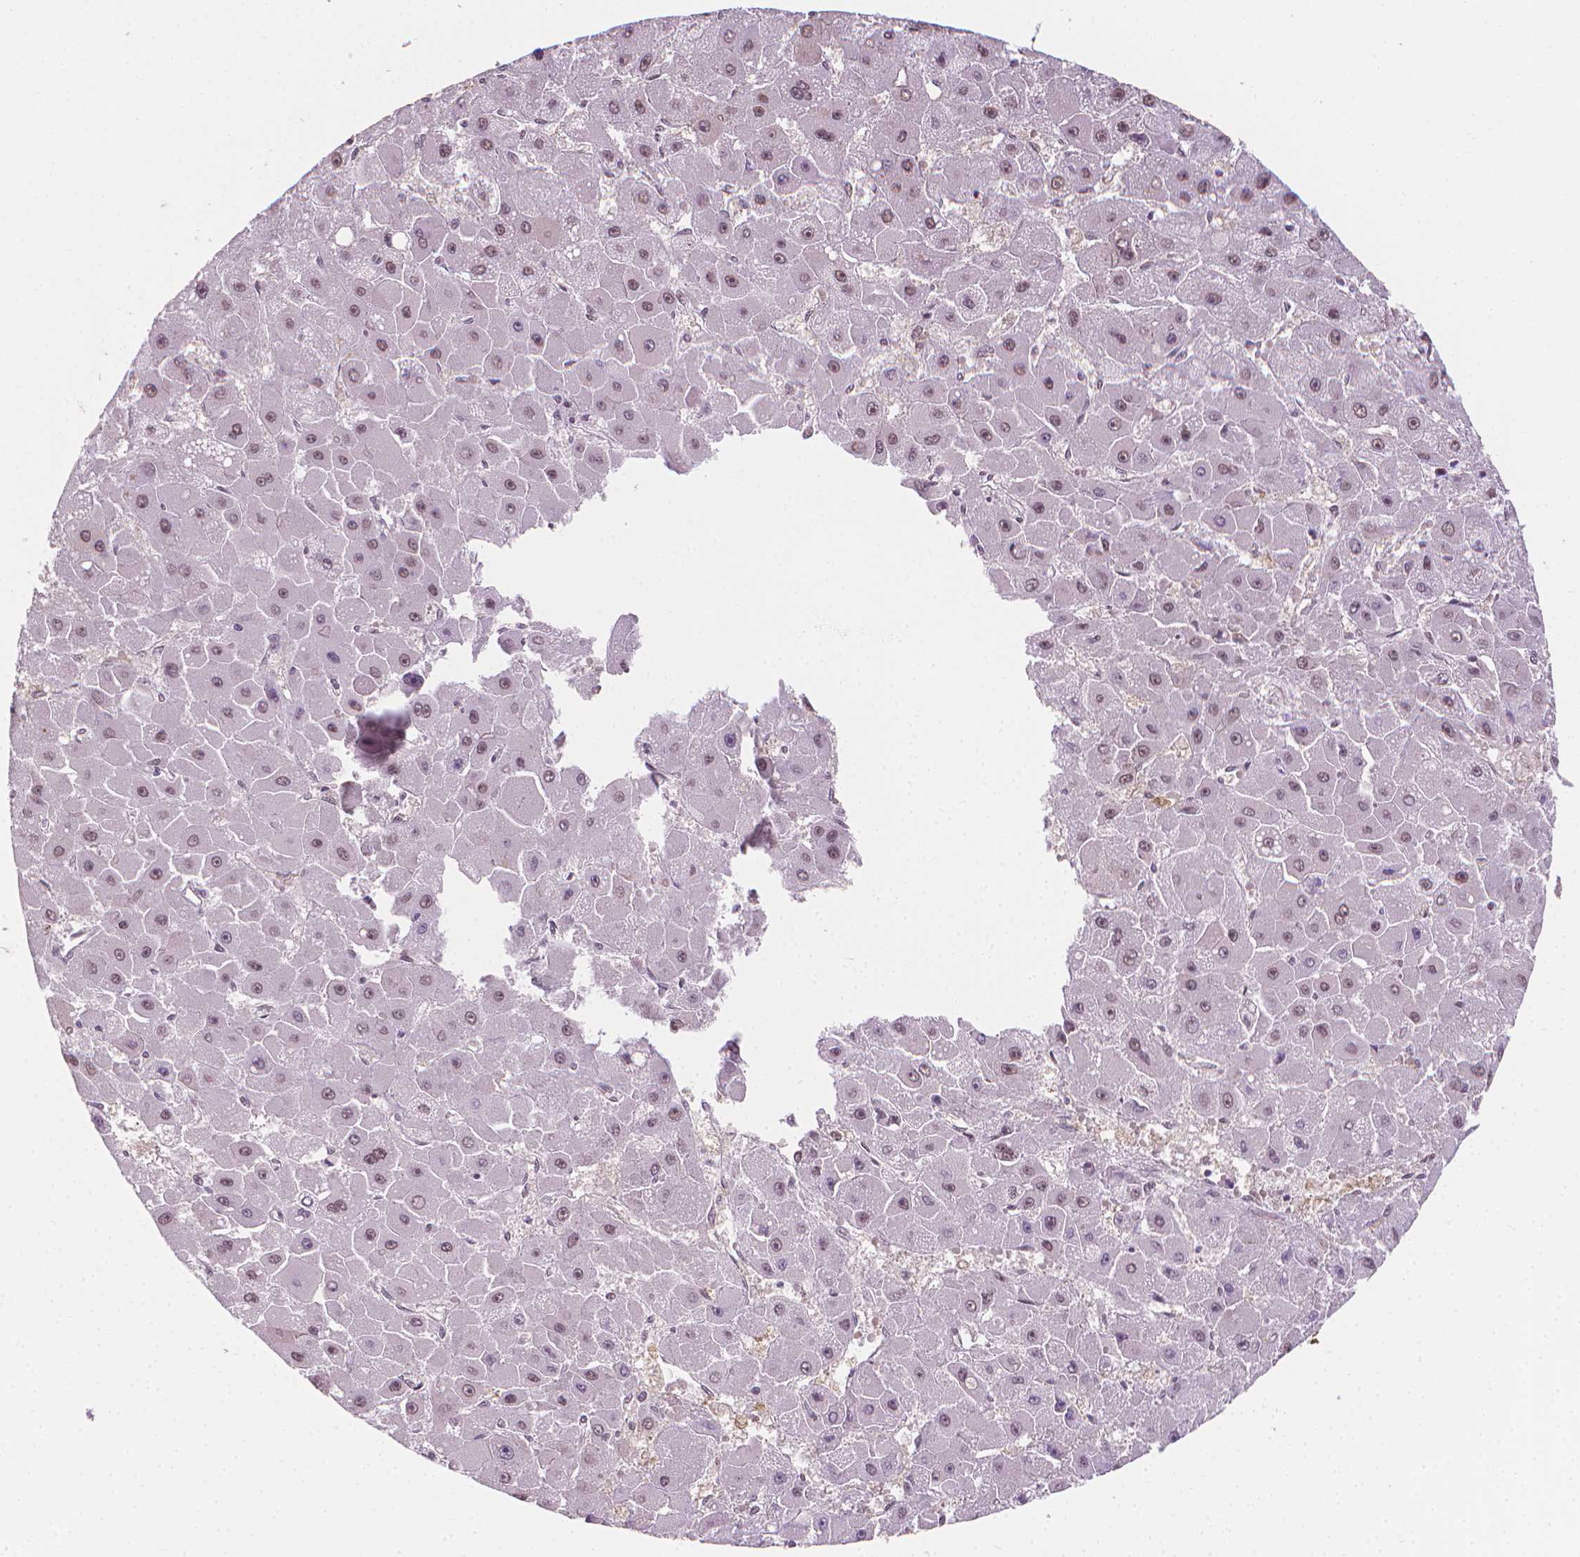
{"staining": {"intensity": "moderate", "quantity": "25%-75%", "location": "nuclear"}, "tissue": "liver cancer", "cell_type": "Tumor cells", "image_type": "cancer", "snomed": [{"axis": "morphology", "description": "Carcinoma, Hepatocellular, NOS"}, {"axis": "topography", "description": "Liver"}], "caption": "About 25%-75% of tumor cells in human liver hepatocellular carcinoma display moderate nuclear protein staining as visualized by brown immunohistochemical staining.", "gene": "CDKN1C", "patient": {"sex": "female", "age": 25}}